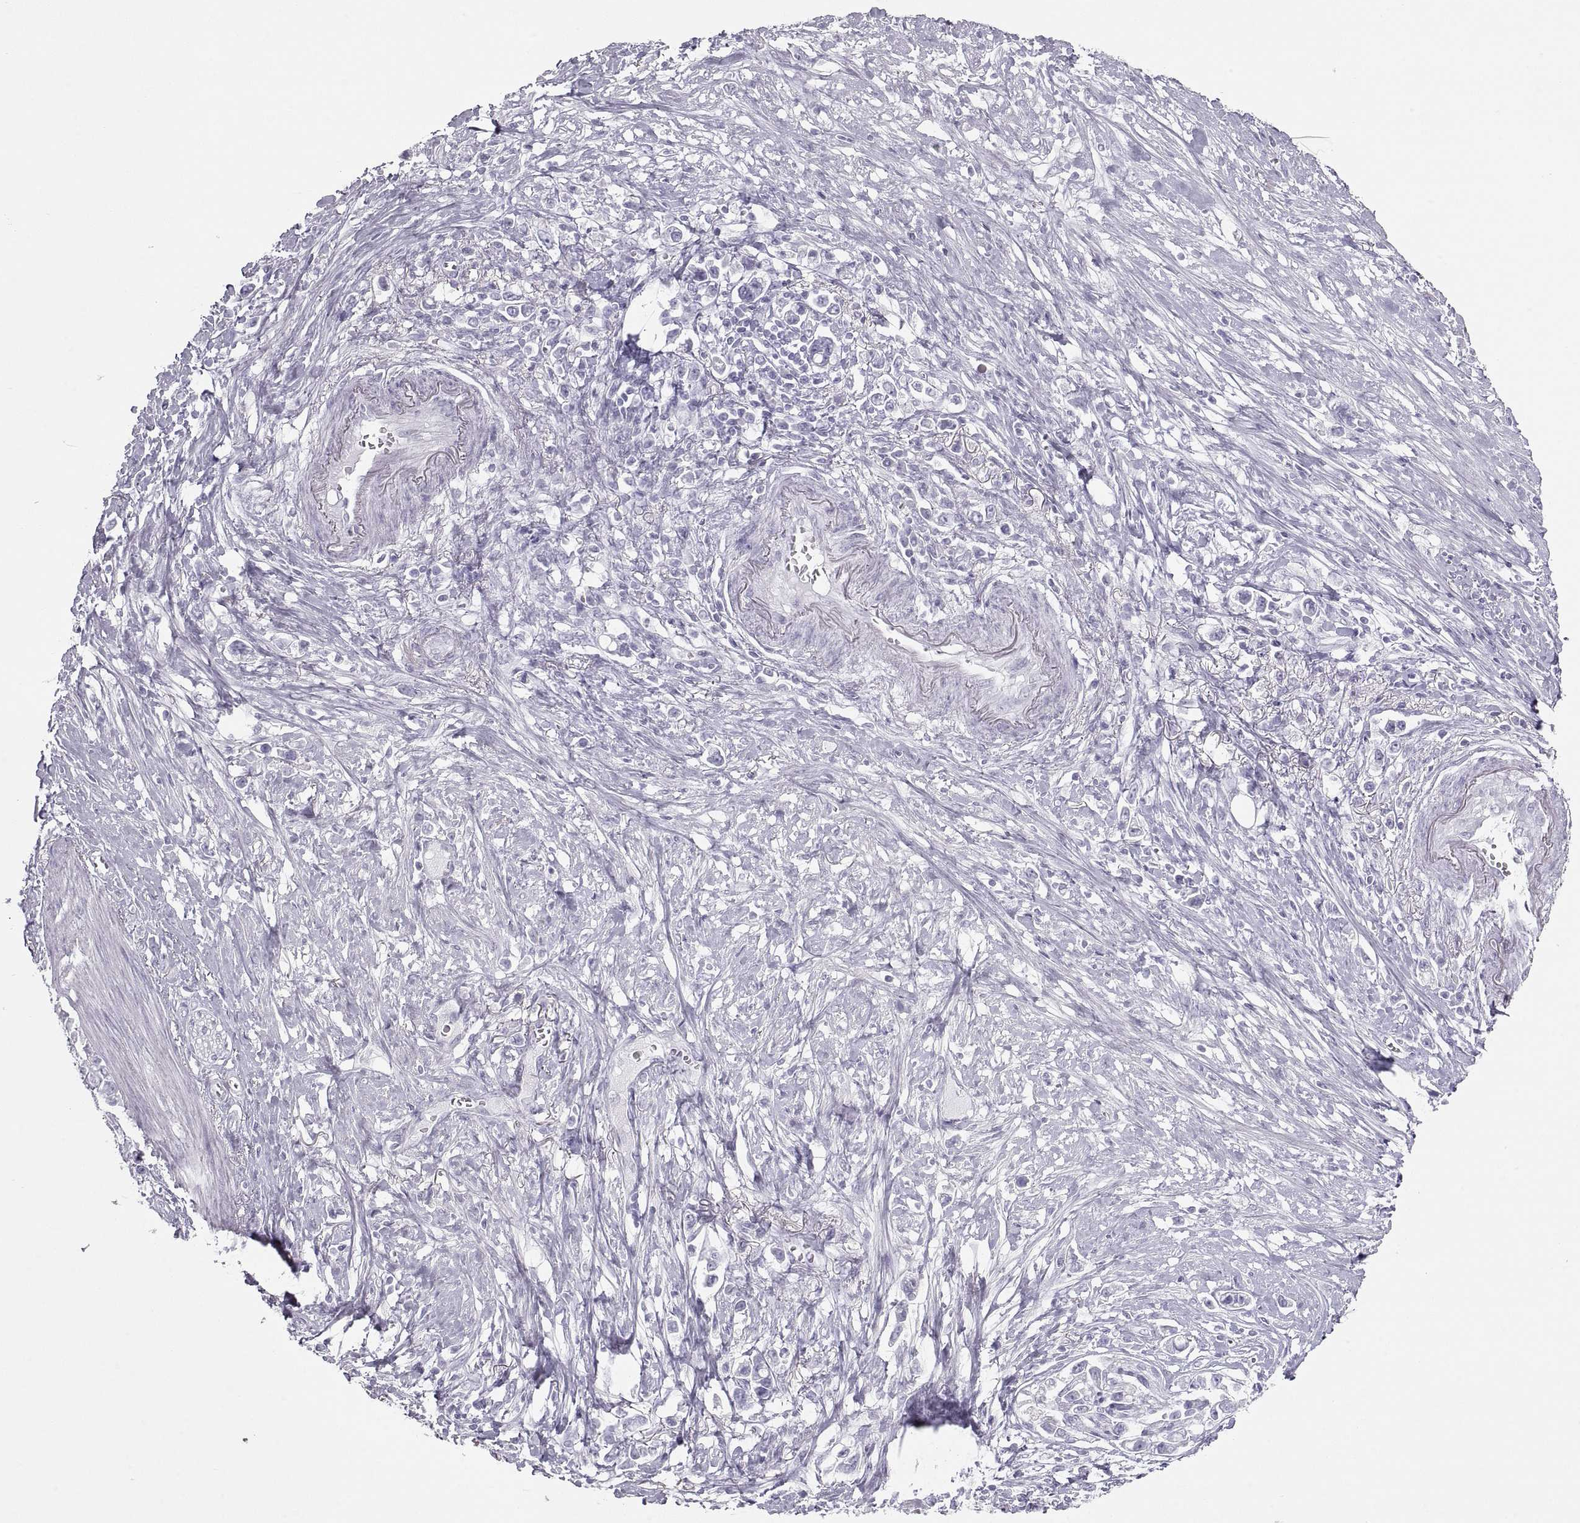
{"staining": {"intensity": "negative", "quantity": "none", "location": "none"}, "tissue": "stomach cancer", "cell_type": "Tumor cells", "image_type": "cancer", "snomed": [{"axis": "morphology", "description": "Adenocarcinoma, NOS"}, {"axis": "topography", "description": "Stomach"}], "caption": "IHC of human stomach cancer (adenocarcinoma) reveals no staining in tumor cells.", "gene": "SEMG1", "patient": {"sex": "male", "age": 63}}